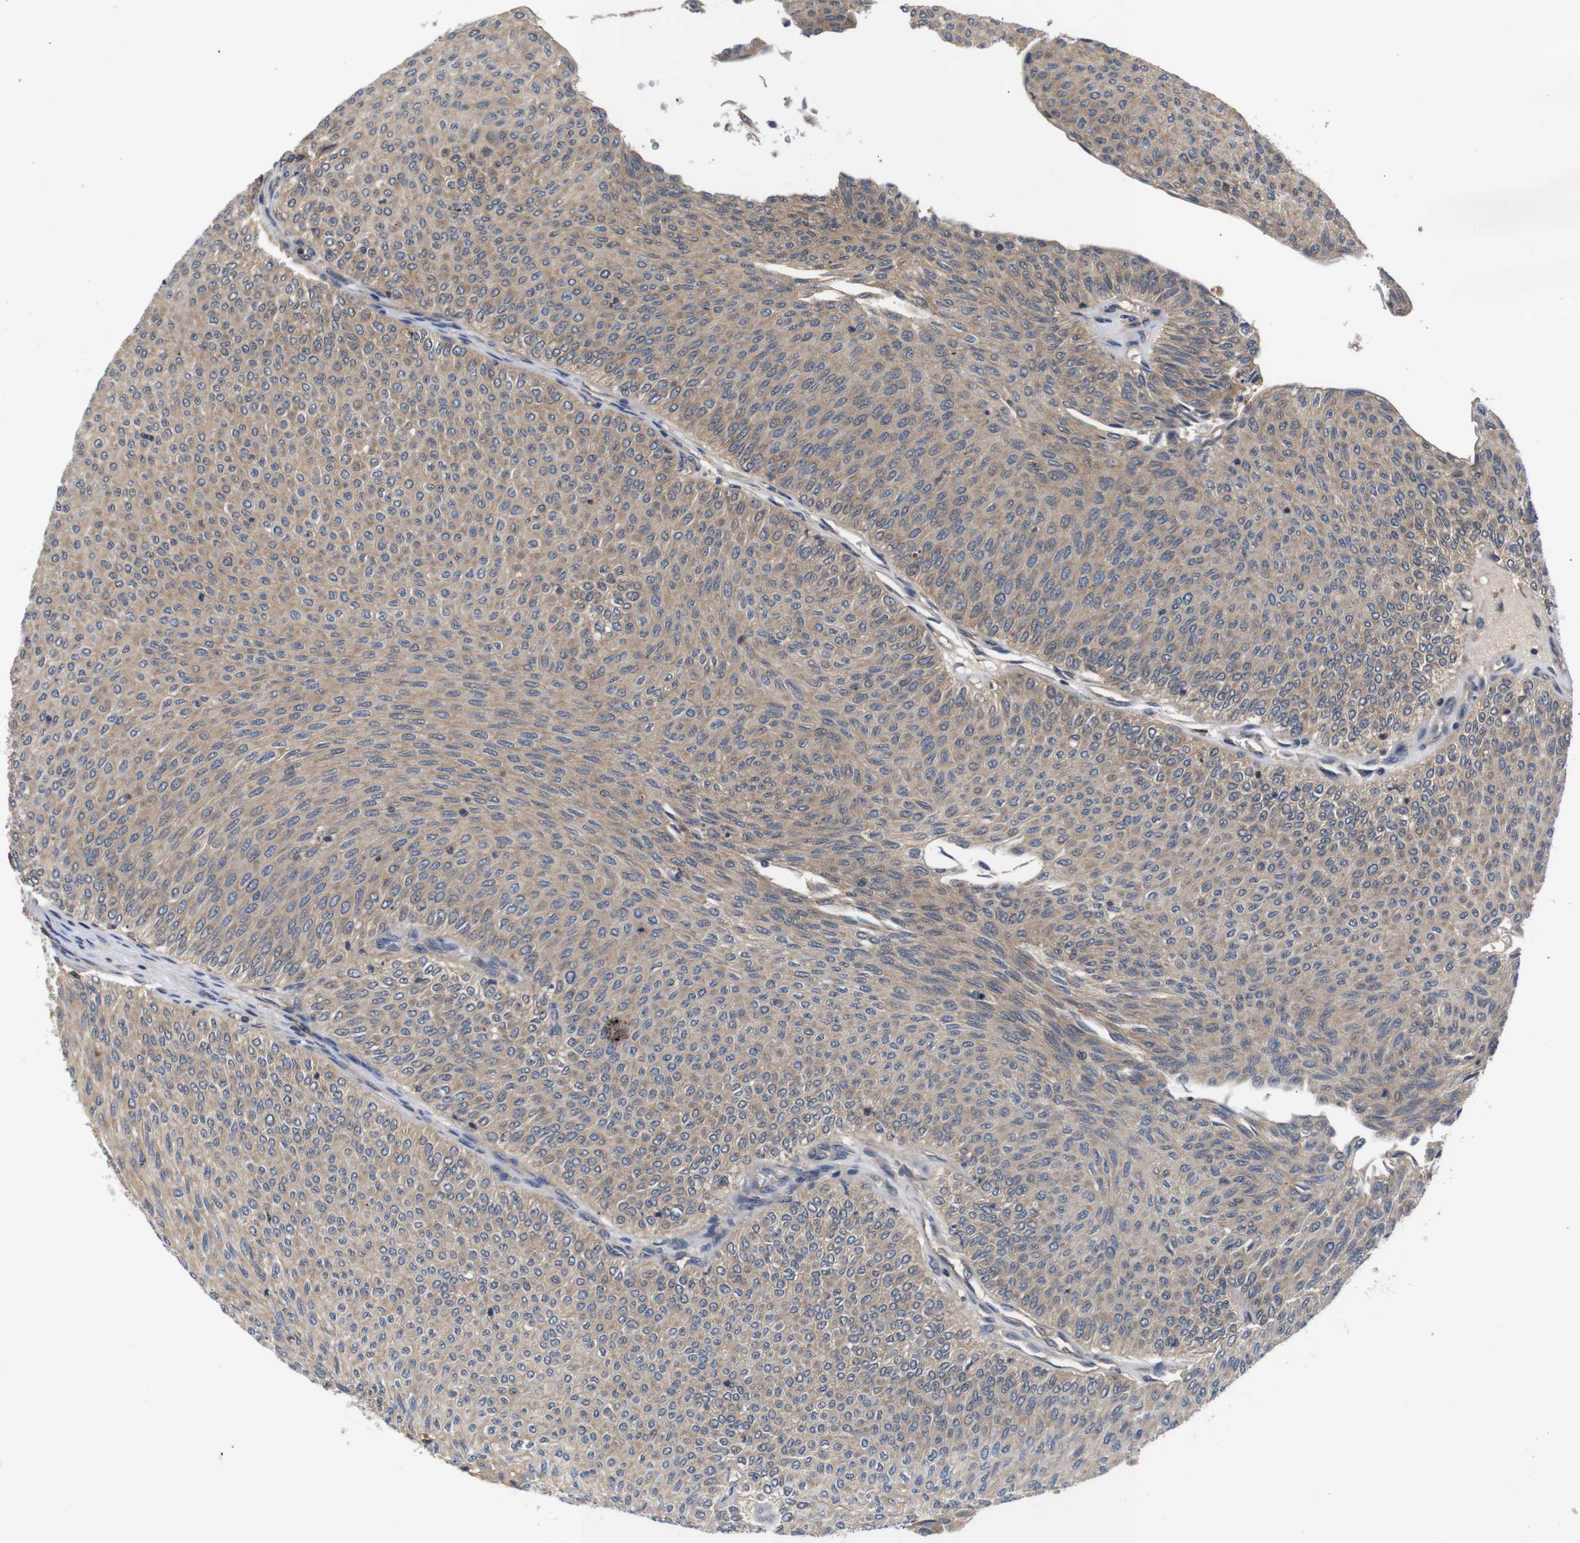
{"staining": {"intensity": "moderate", "quantity": ">75%", "location": "cytoplasmic/membranous"}, "tissue": "urothelial cancer", "cell_type": "Tumor cells", "image_type": "cancer", "snomed": [{"axis": "morphology", "description": "Urothelial carcinoma, Low grade"}, {"axis": "topography", "description": "Urinary bladder"}], "caption": "Protein expression analysis of urothelial cancer reveals moderate cytoplasmic/membranous staining in about >75% of tumor cells.", "gene": "RIPK1", "patient": {"sex": "male", "age": 78}}